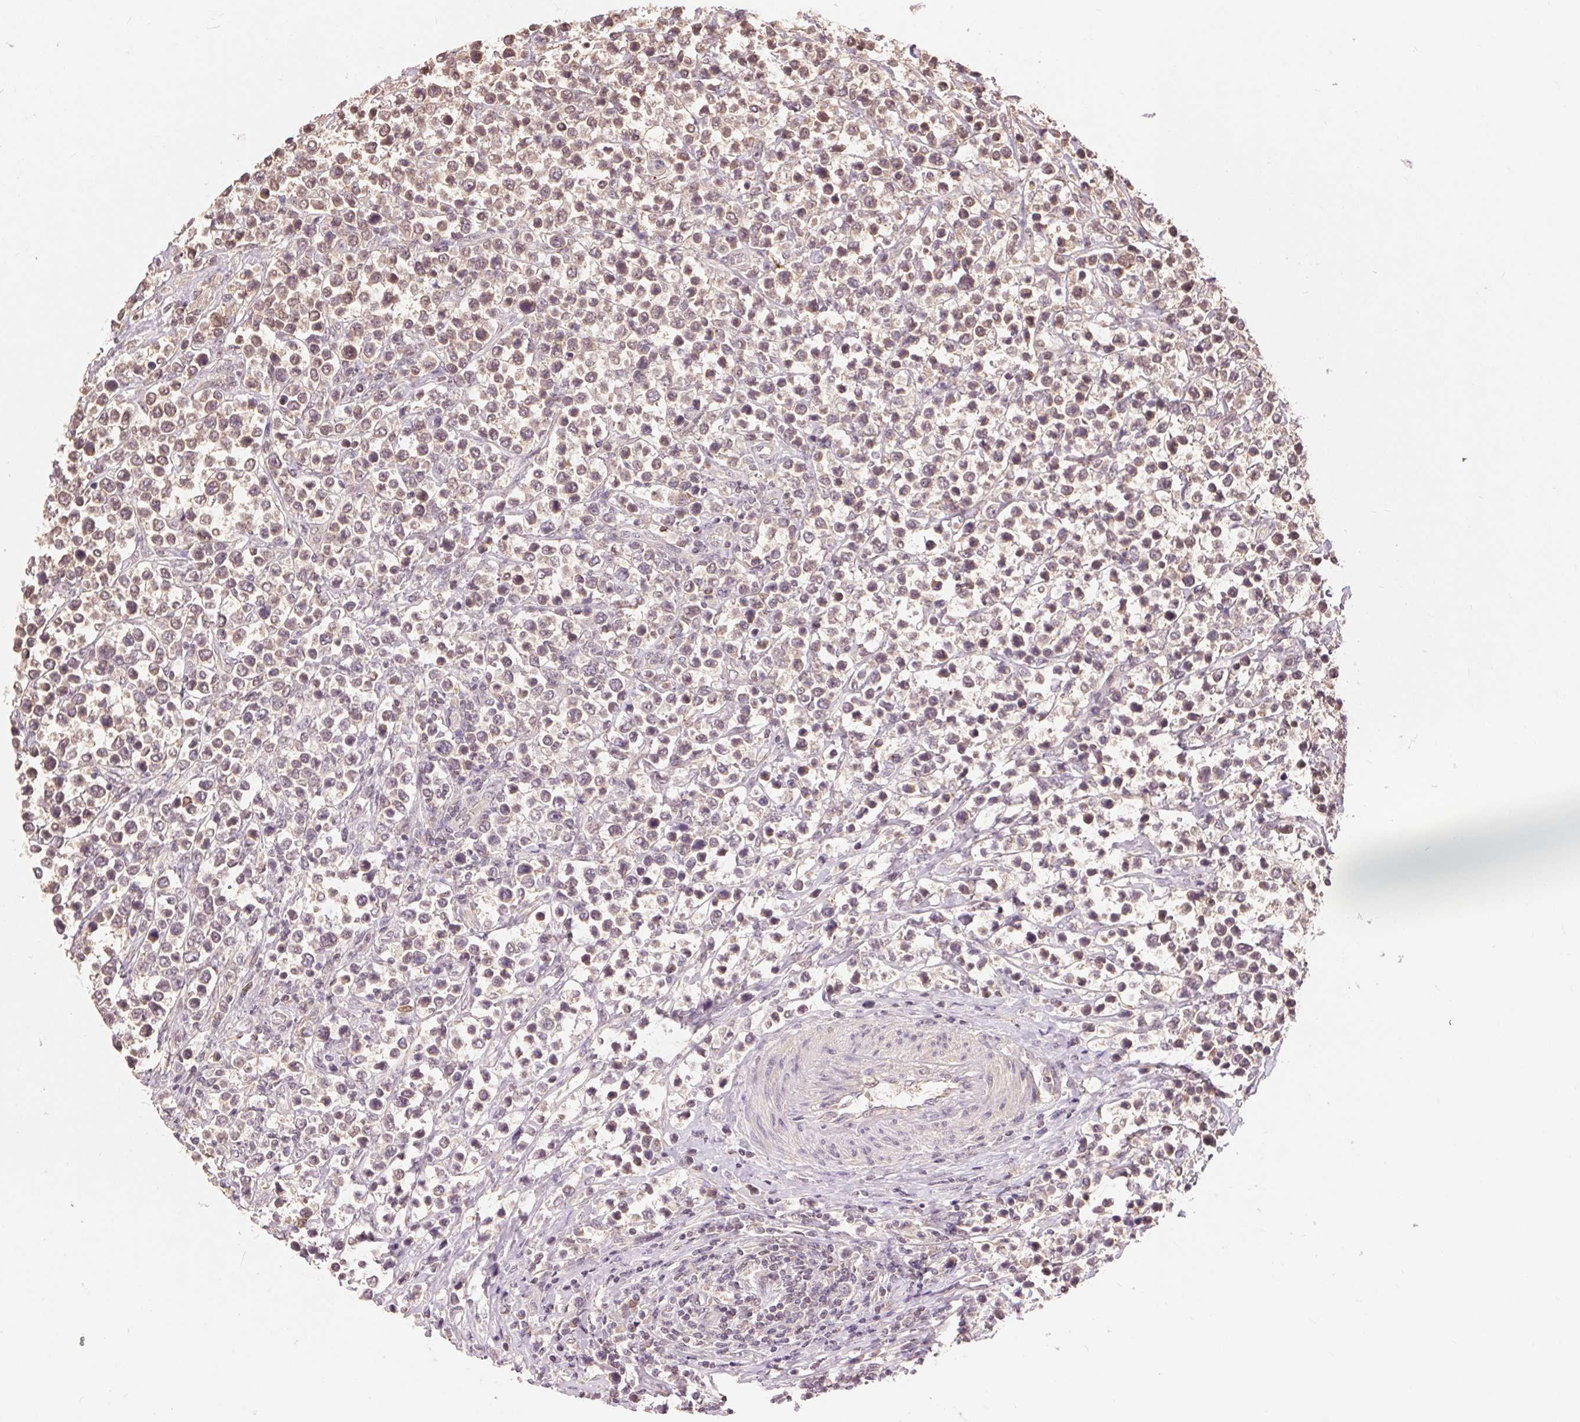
{"staining": {"intensity": "weak", "quantity": "25%-75%", "location": "nuclear"}, "tissue": "lymphoma", "cell_type": "Tumor cells", "image_type": "cancer", "snomed": [{"axis": "morphology", "description": "Malignant lymphoma, non-Hodgkin's type, High grade"}, {"axis": "topography", "description": "Soft tissue"}], "caption": "Brown immunohistochemical staining in lymphoma displays weak nuclear expression in about 25%-75% of tumor cells.", "gene": "TMEM273", "patient": {"sex": "female", "age": 56}}